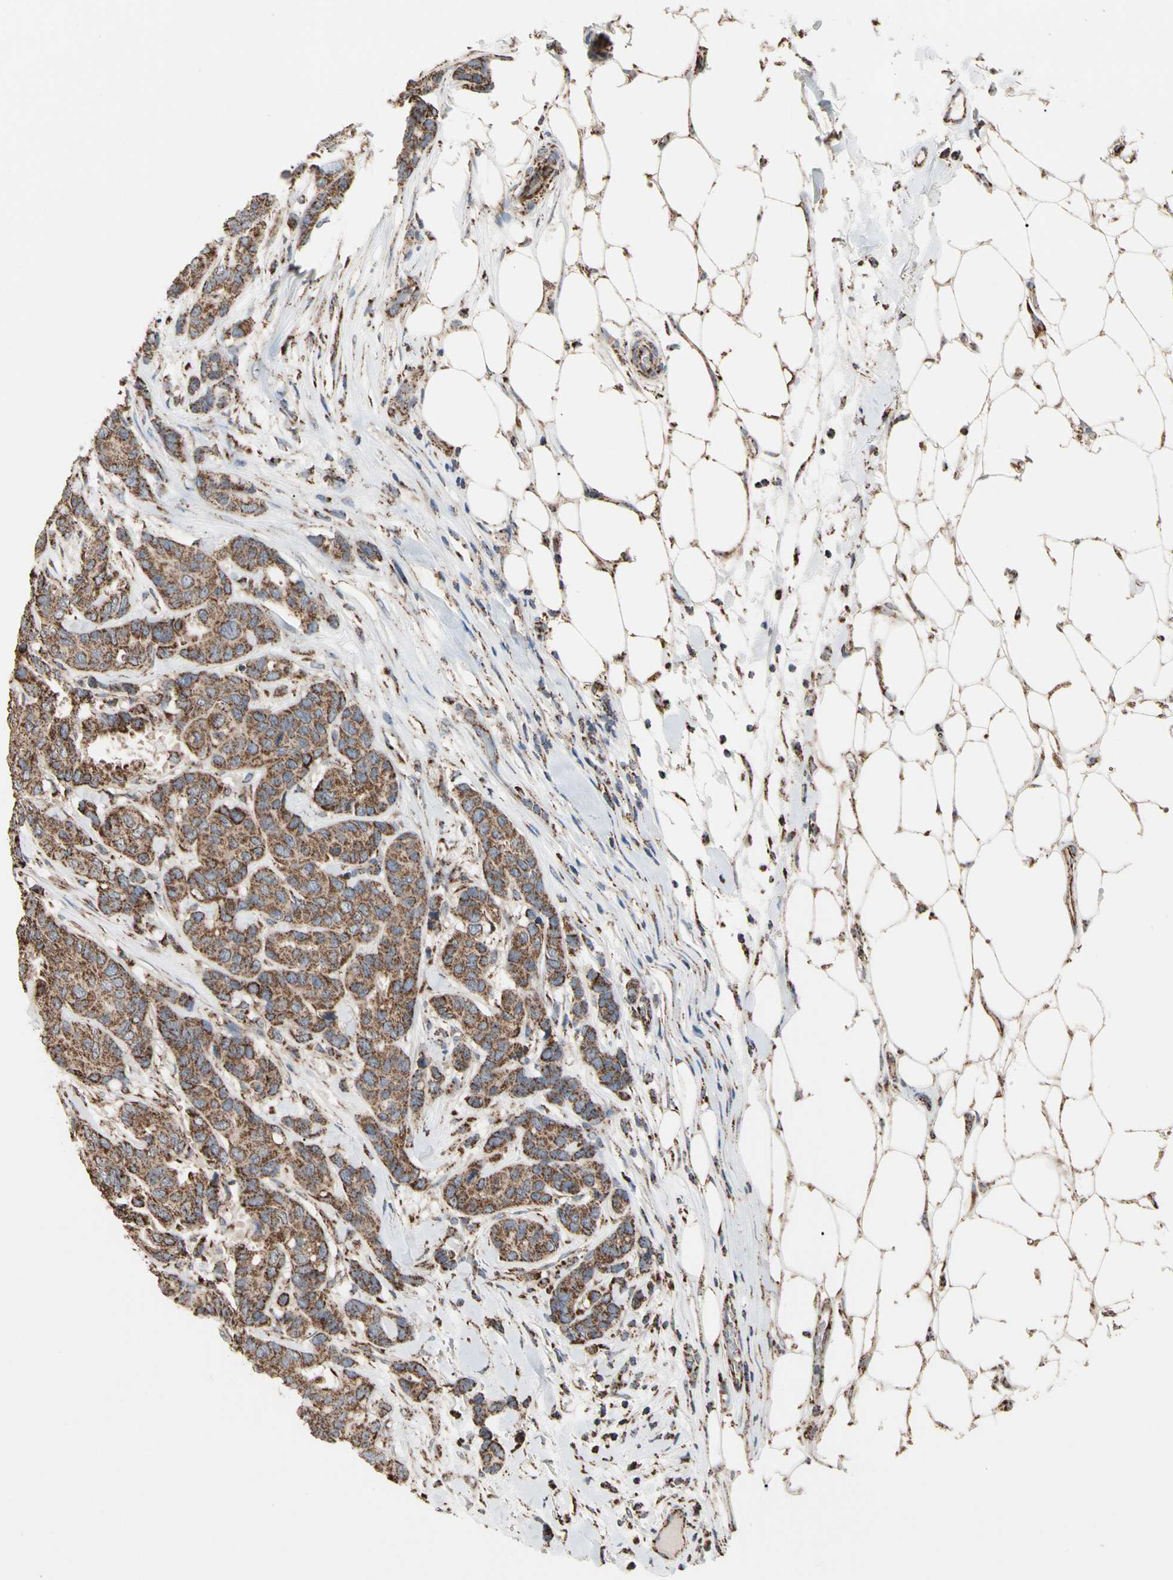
{"staining": {"intensity": "strong", "quantity": ">75%", "location": "cytoplasmic/membranous"}, "tissue": "breast cancer", "cell_type": "Tumor cells", "image_type": "cancer", "snomed": [{"axis": "morphology", "description": "Duct carcinoma"}, {"axis": "topography", "description": "Breast"}], "caption": "Breast cancer stained for a protein exhibits strong cytoplasmic/membranous positivity in tumor cells.", "gene": "FAM110B", "patient": {"sex": "female", "age": 87}}